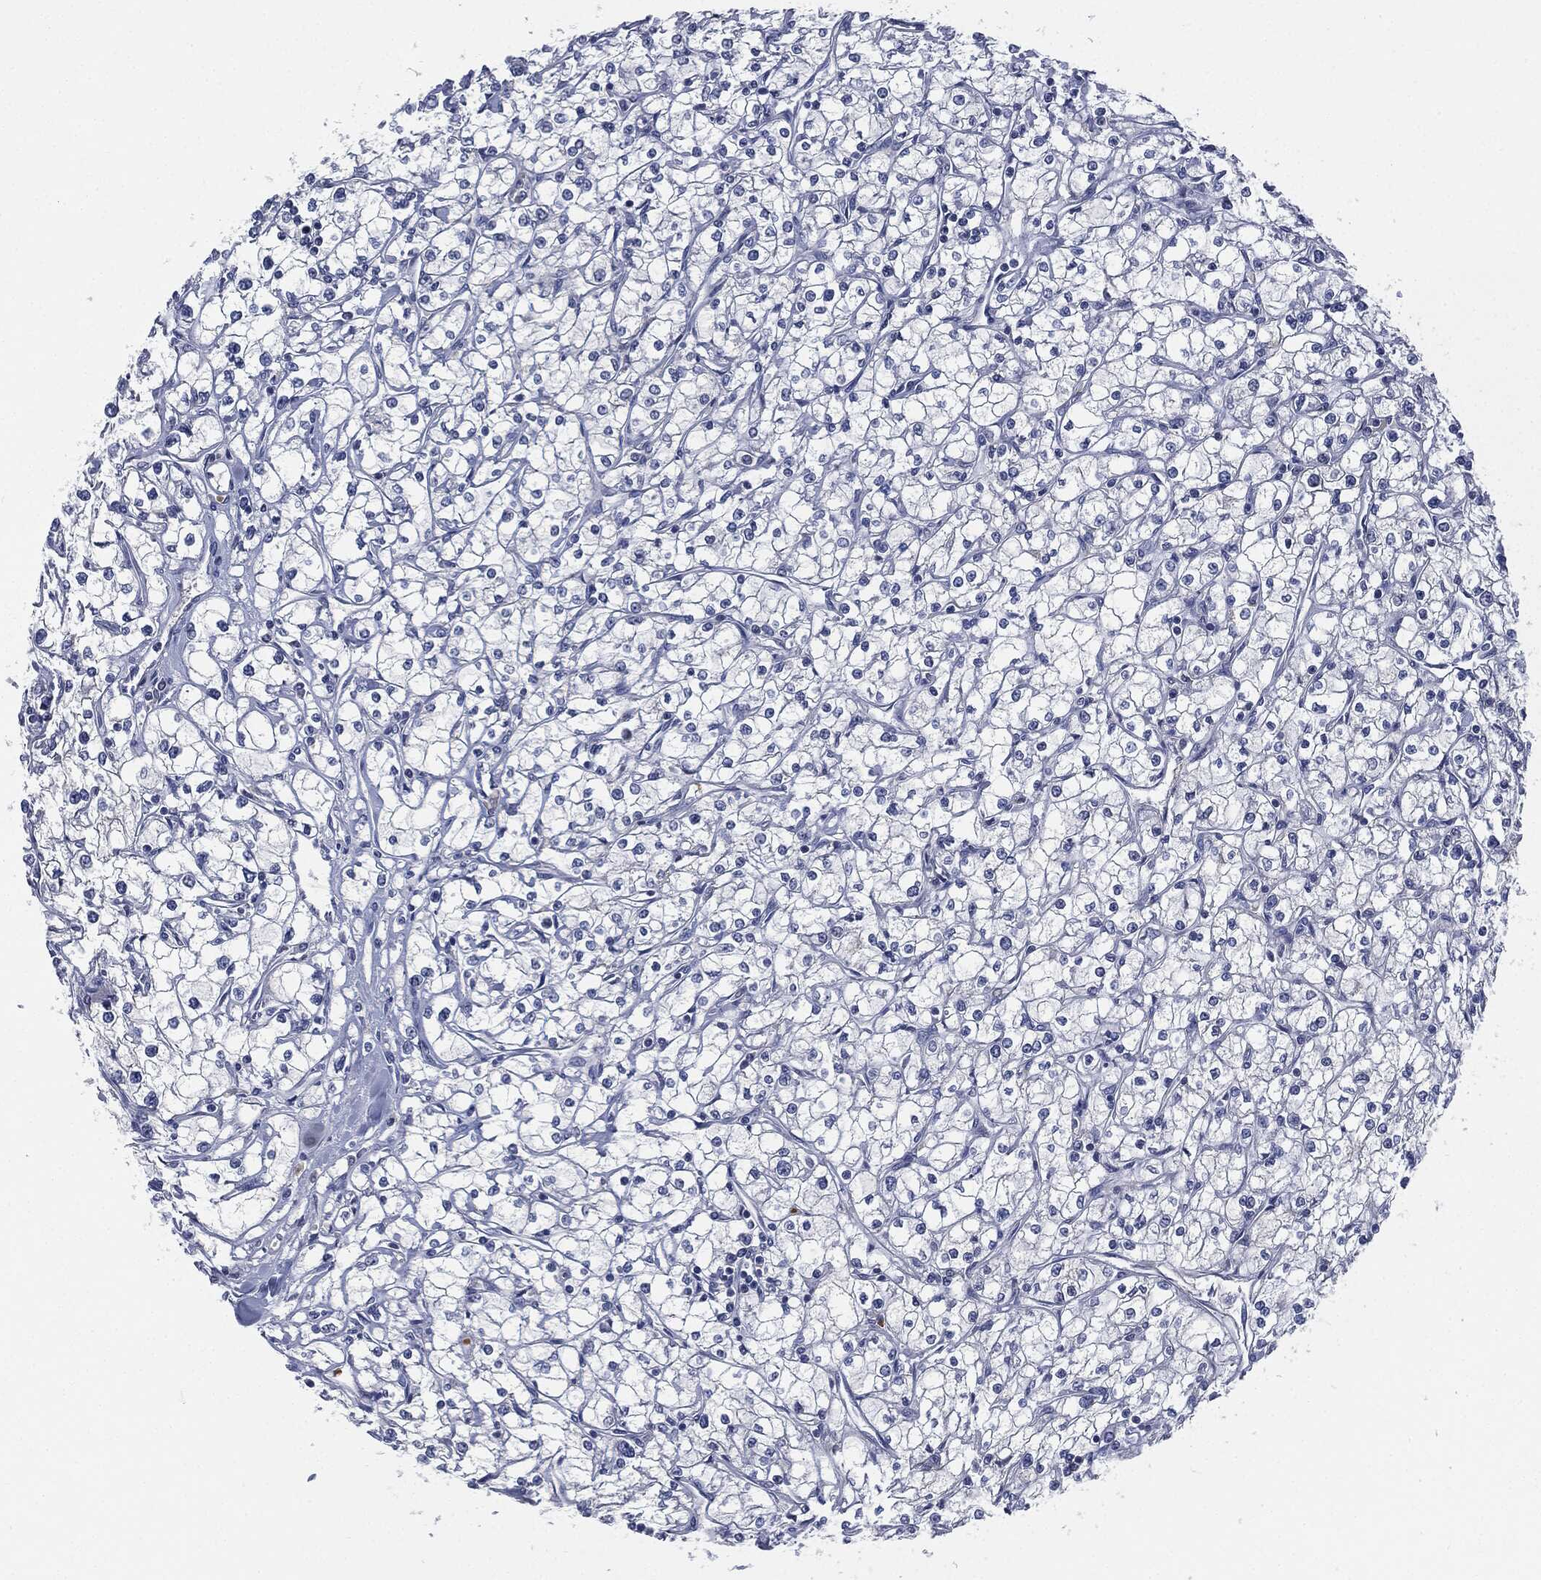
{"staining": {"intensity": "negative", "quantity": "none", "location": "none"}, "tissue": "renal cancer", "cell_type": "Tumor cells", "image_type": "cancer", "snomed": [{"axis": "morphology", "description": "Adenocarcinoma, NOS"}, {"axis": "topography", "description": "Kidney"}], "caption": "Immunohistochemistry (IHC) of human renal cancer (adenocarcinoma) displays no staining in tumor cells.", "gene": "SIGLEC9", "patient": {"sex": "male", "age": 67}}